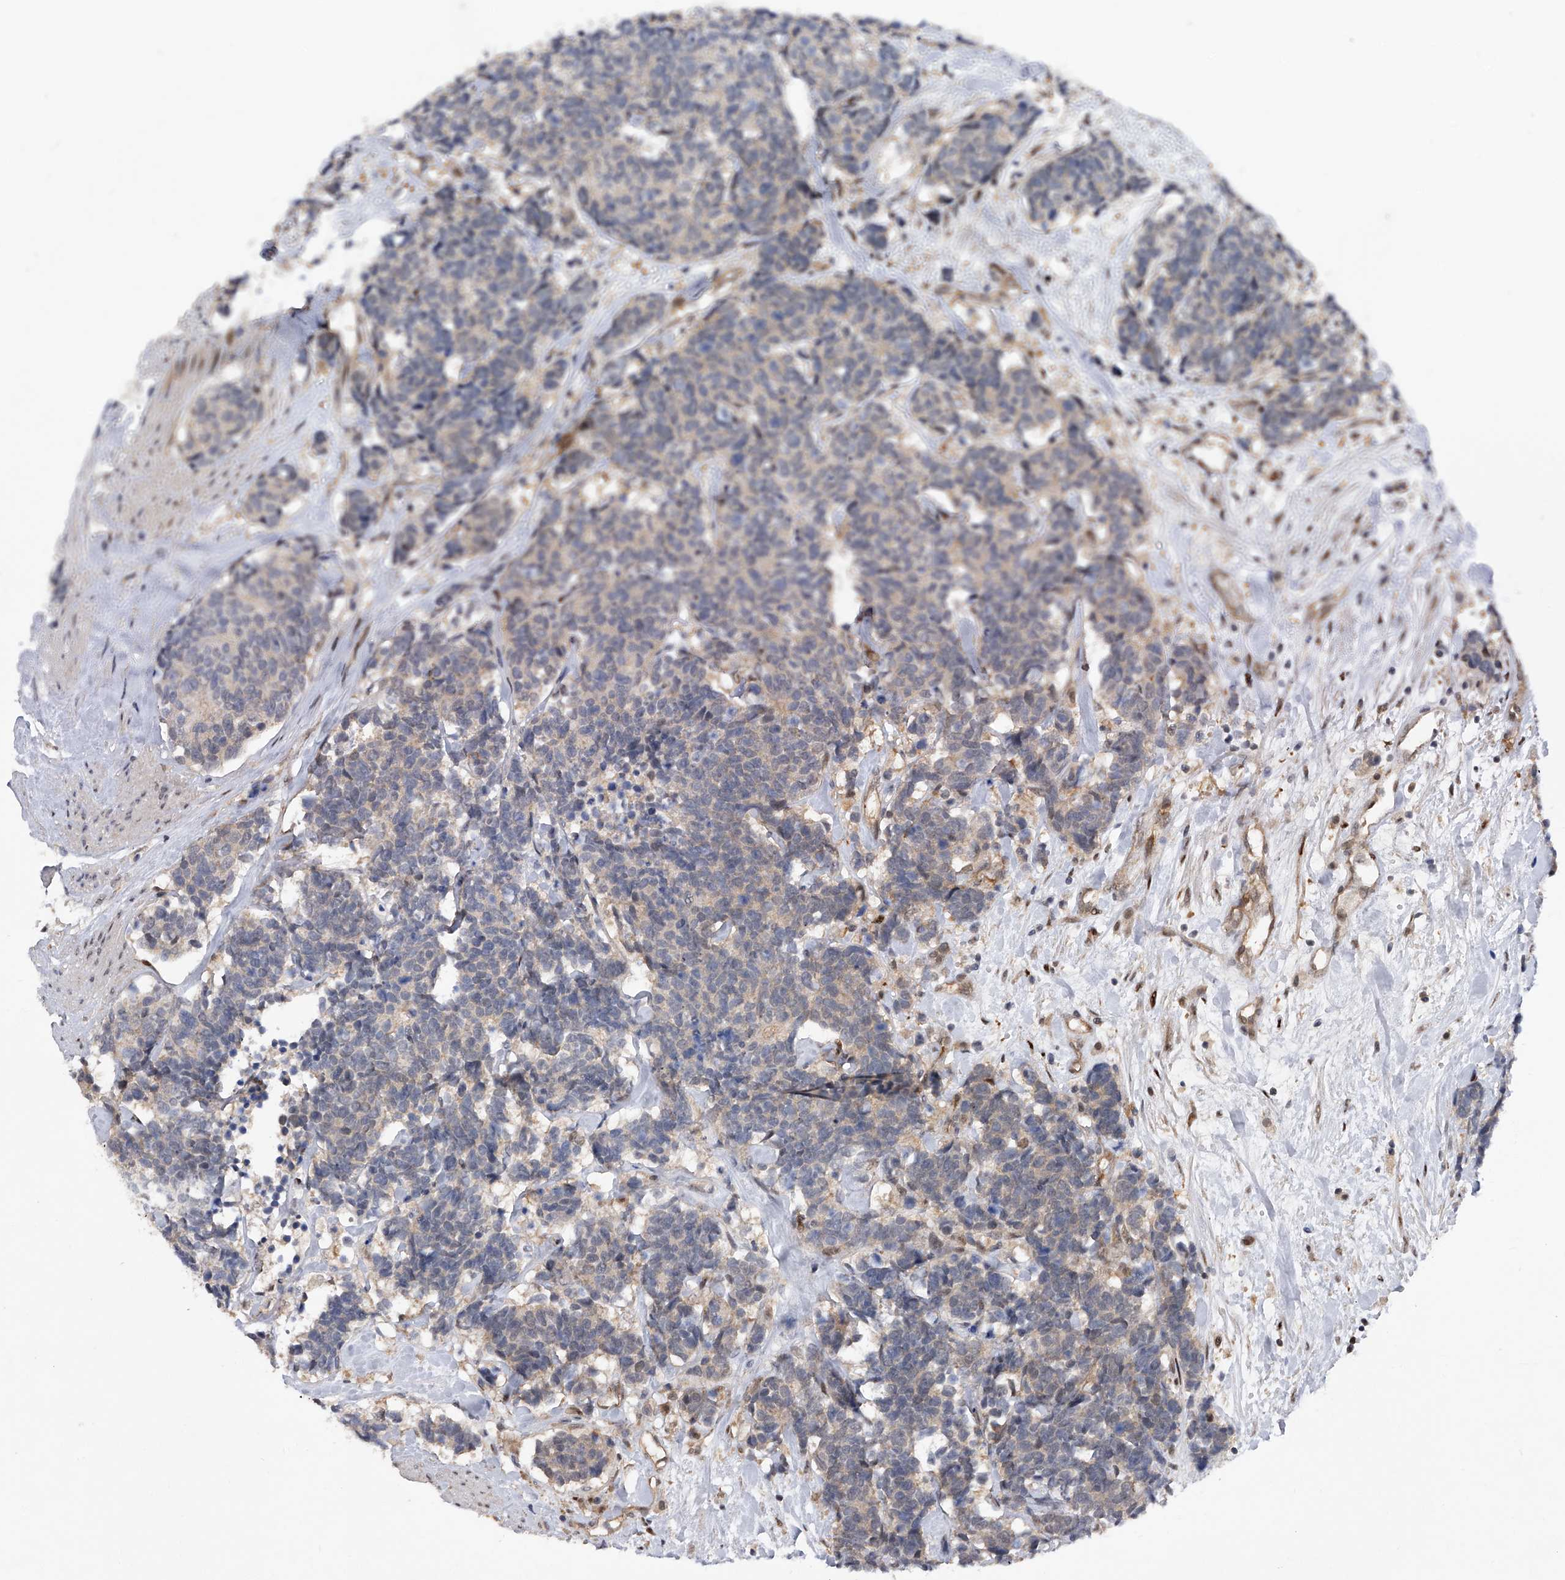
{"staining": {"intensity": "weak", "quantity": "<25%", "location": "cytoplasmic/membranous"}, "tissue": "carcinoid", "cell_type": "Tumor cells", "image_type": "cancer", "snomed": [{"axis": "morphology", "description": "Carcinoma, NOS"}, {"axis": "morphology", "description": "Carcinoid, malignant, NOS"}, {"axis": "topography", "description": "Urinary bladder"}], "caption": "Human carcinoma stained for a protein using immunohistochemistry demonstrates no positivity in tumor cells.", "gene": "RWDD2A", "patient": {"sex": "male", "age": 57}}